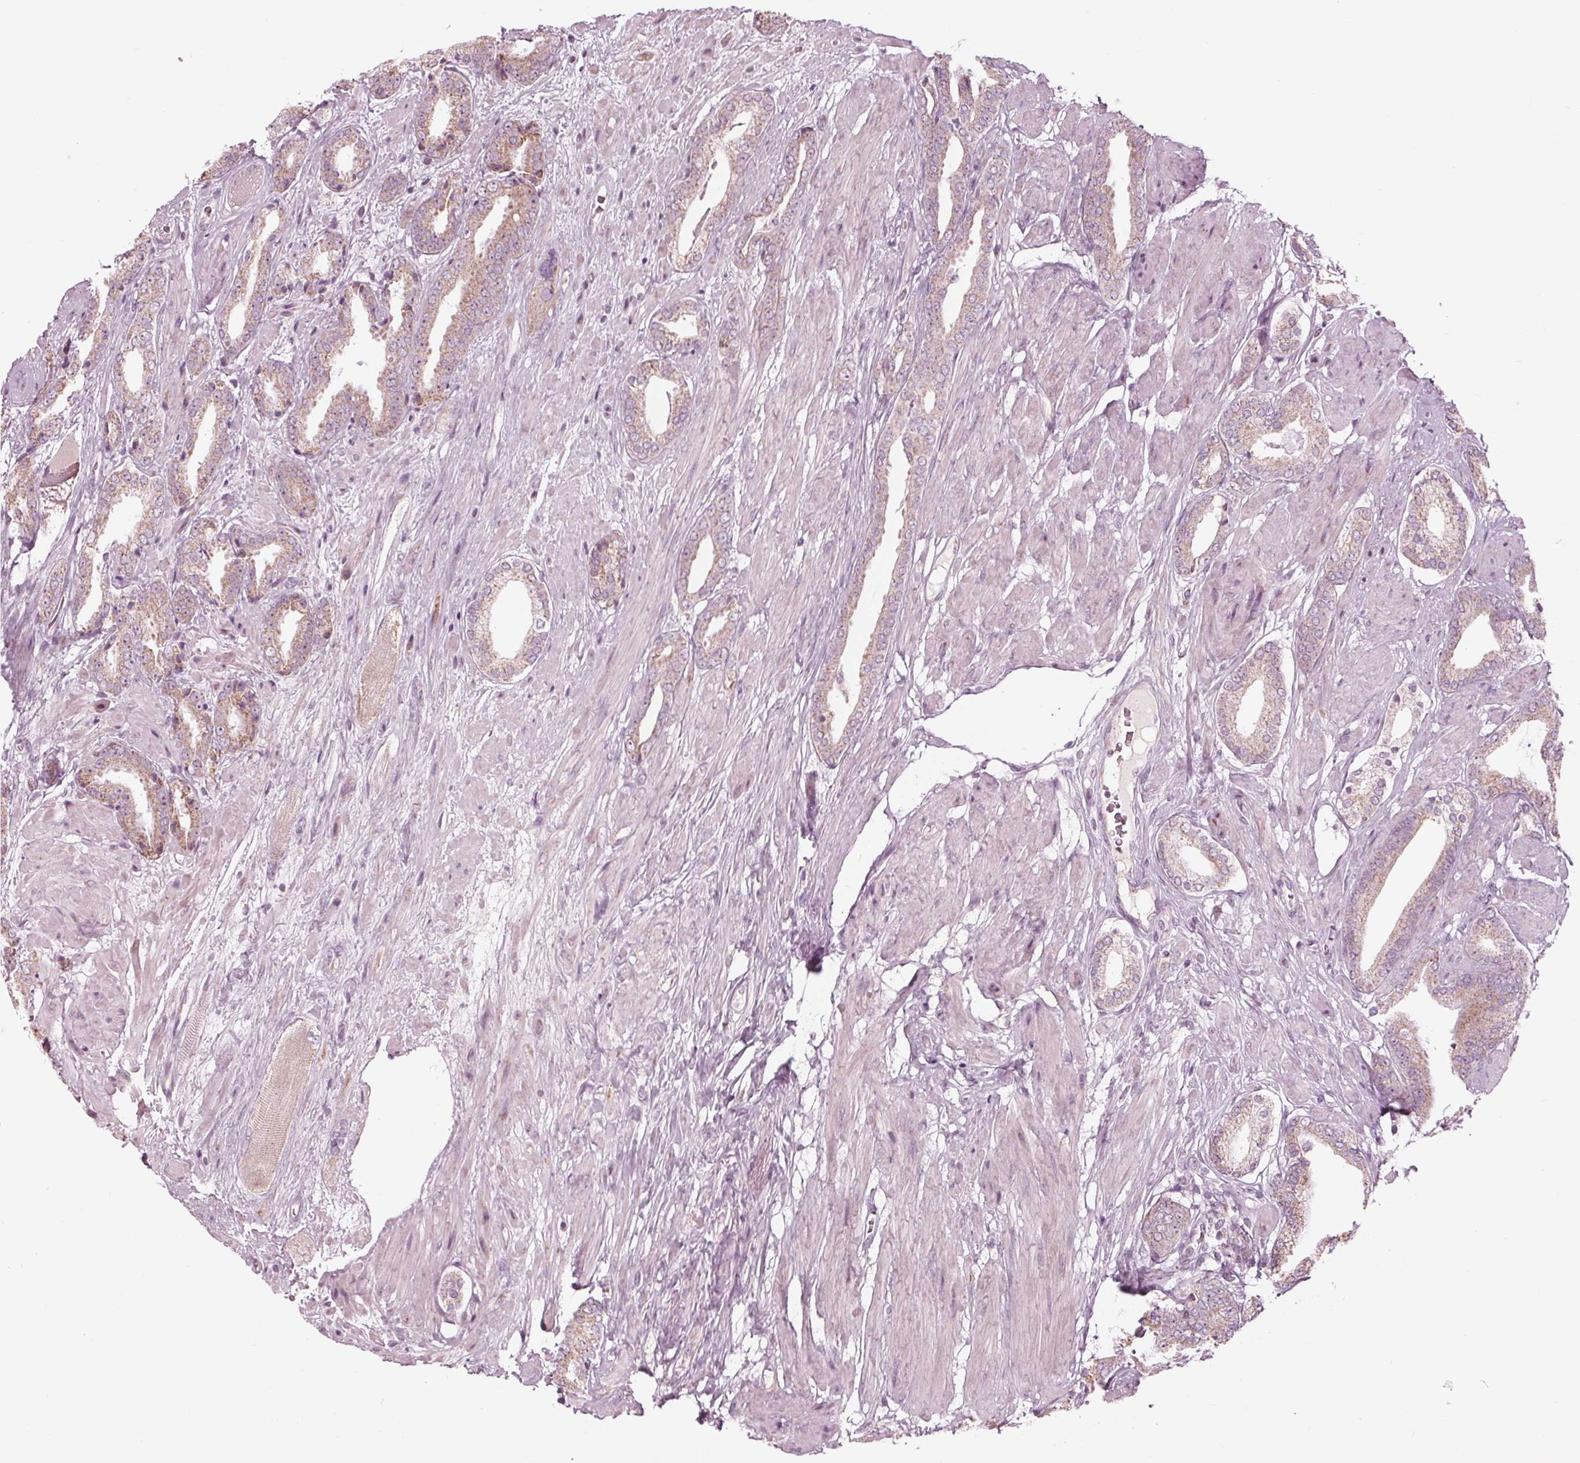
{"staining": {"intensity": "weak", "quantity": ">75%", "location": "cytoplasmic/membranous"}, "tissue": "prostate cancer", "cell_type": "Tumor cells", "image_type": "cancer", "snomed": [{"axis": "morphology", "description": "Adenocarcinoma, High grade"}, {"axis": "topography", "description": "Prostate"}], "caption": "There is low levels of weak cytoplasmic/membranous expression in tumor cells of prostate high-grade adenocarcinoma, as demonstrated by immunohistochemical staining (brown color).", "gene": "CLN6", "patient": {"sex": "male", "age": 56}}